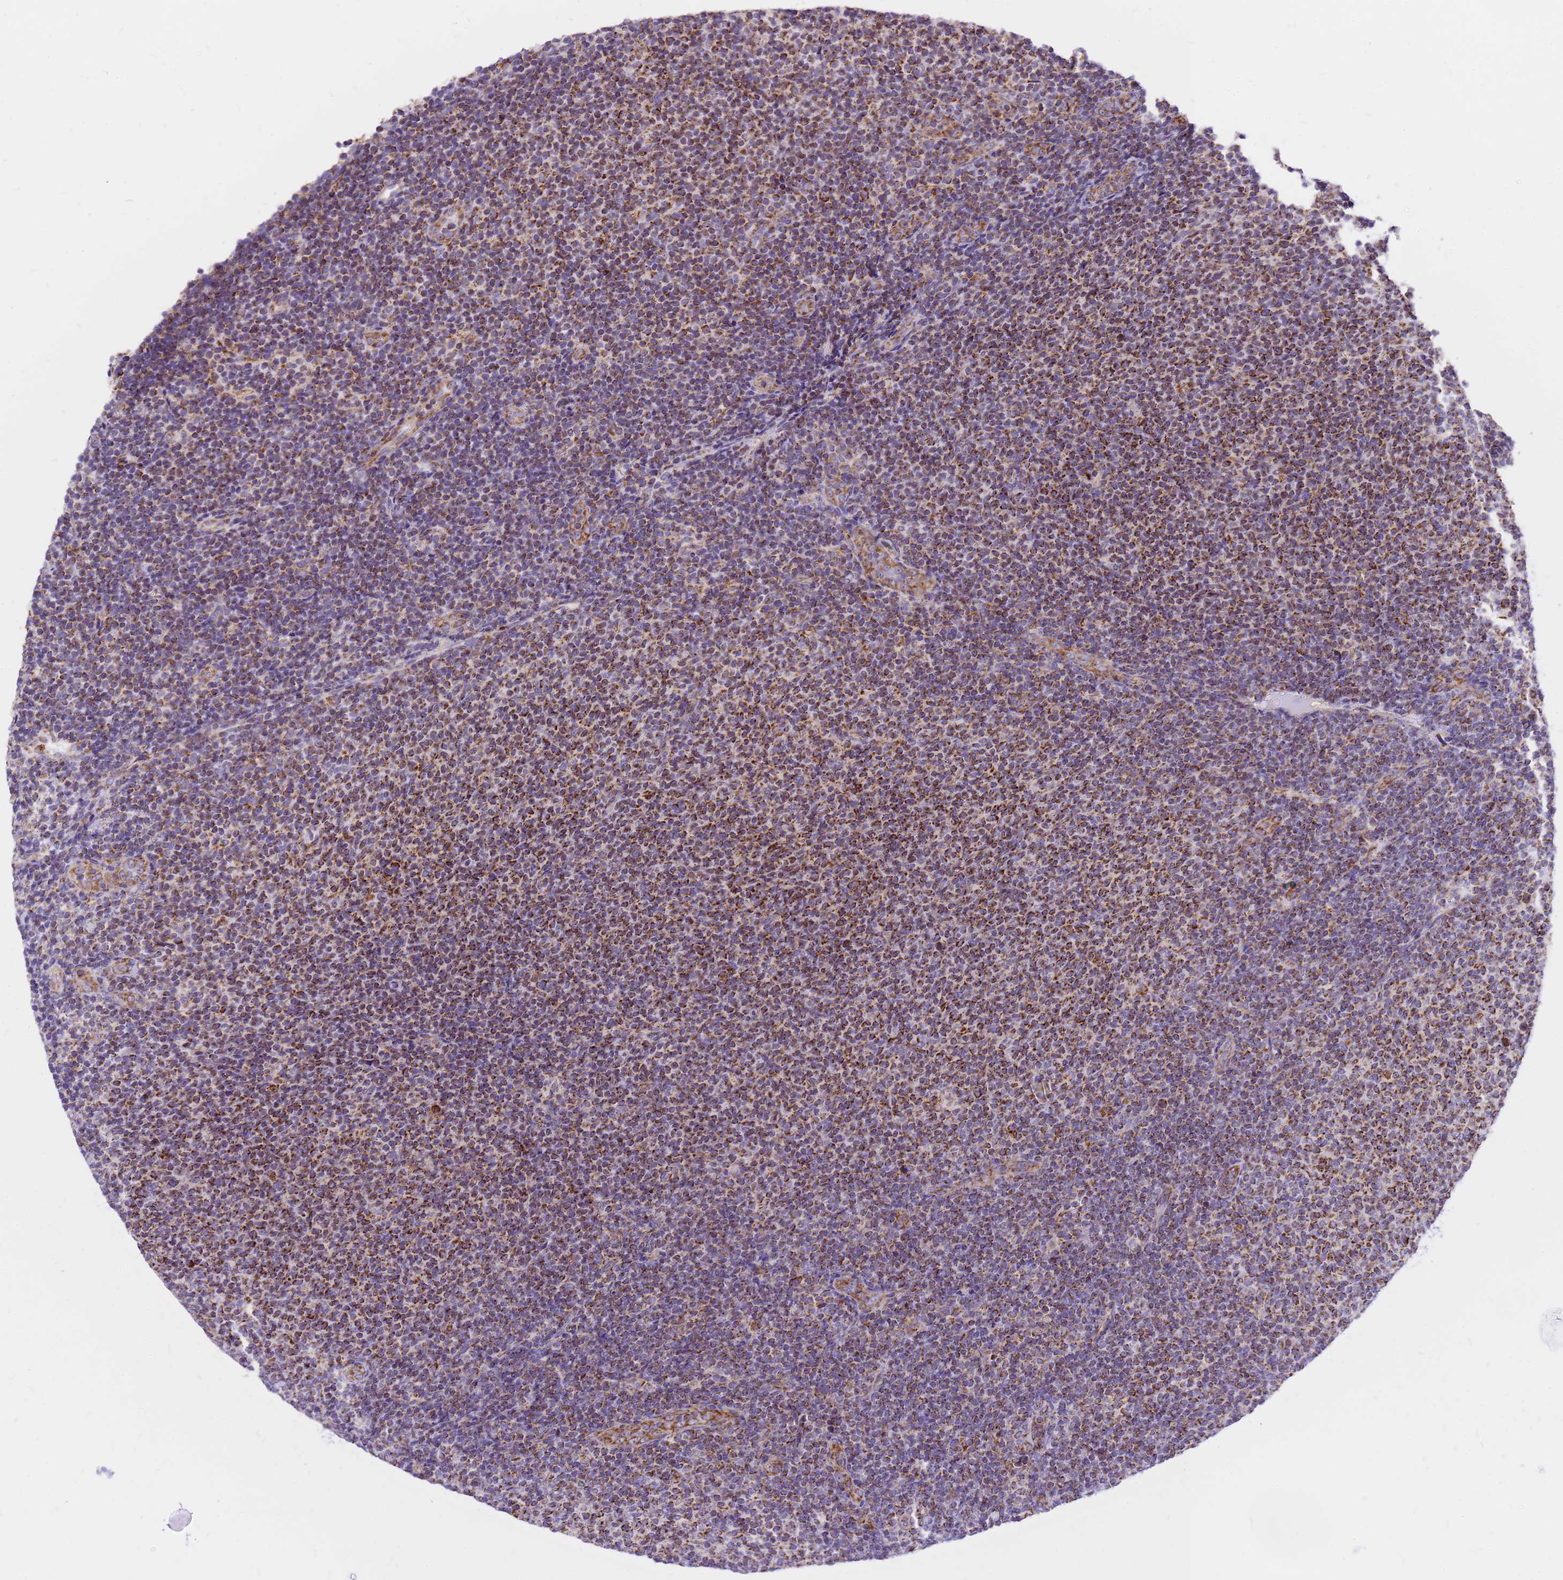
{"staining": {"intensity": "moderate", "quantity": ">75%", "location": "cytoplasmic/membranous"}, "tissue": "lymphoma", "cell_type": "Tumor cells", "image_type": "cancer", "snomed": [{"axis": "morphology", "description": "Malignant lymphoma, non-Hodgkin's type, Low grade"}, {"axis": "topography", "description": "Lymph node"}], "caption": "Moderate cytoplasmic/membranous positivity for a protein is identified in approximately >75% of tumor cells of lymphoma using immunohistochemistry (IHC).", "gene": "MRPS26", "patient": {"sex": "male", "age": 66}}